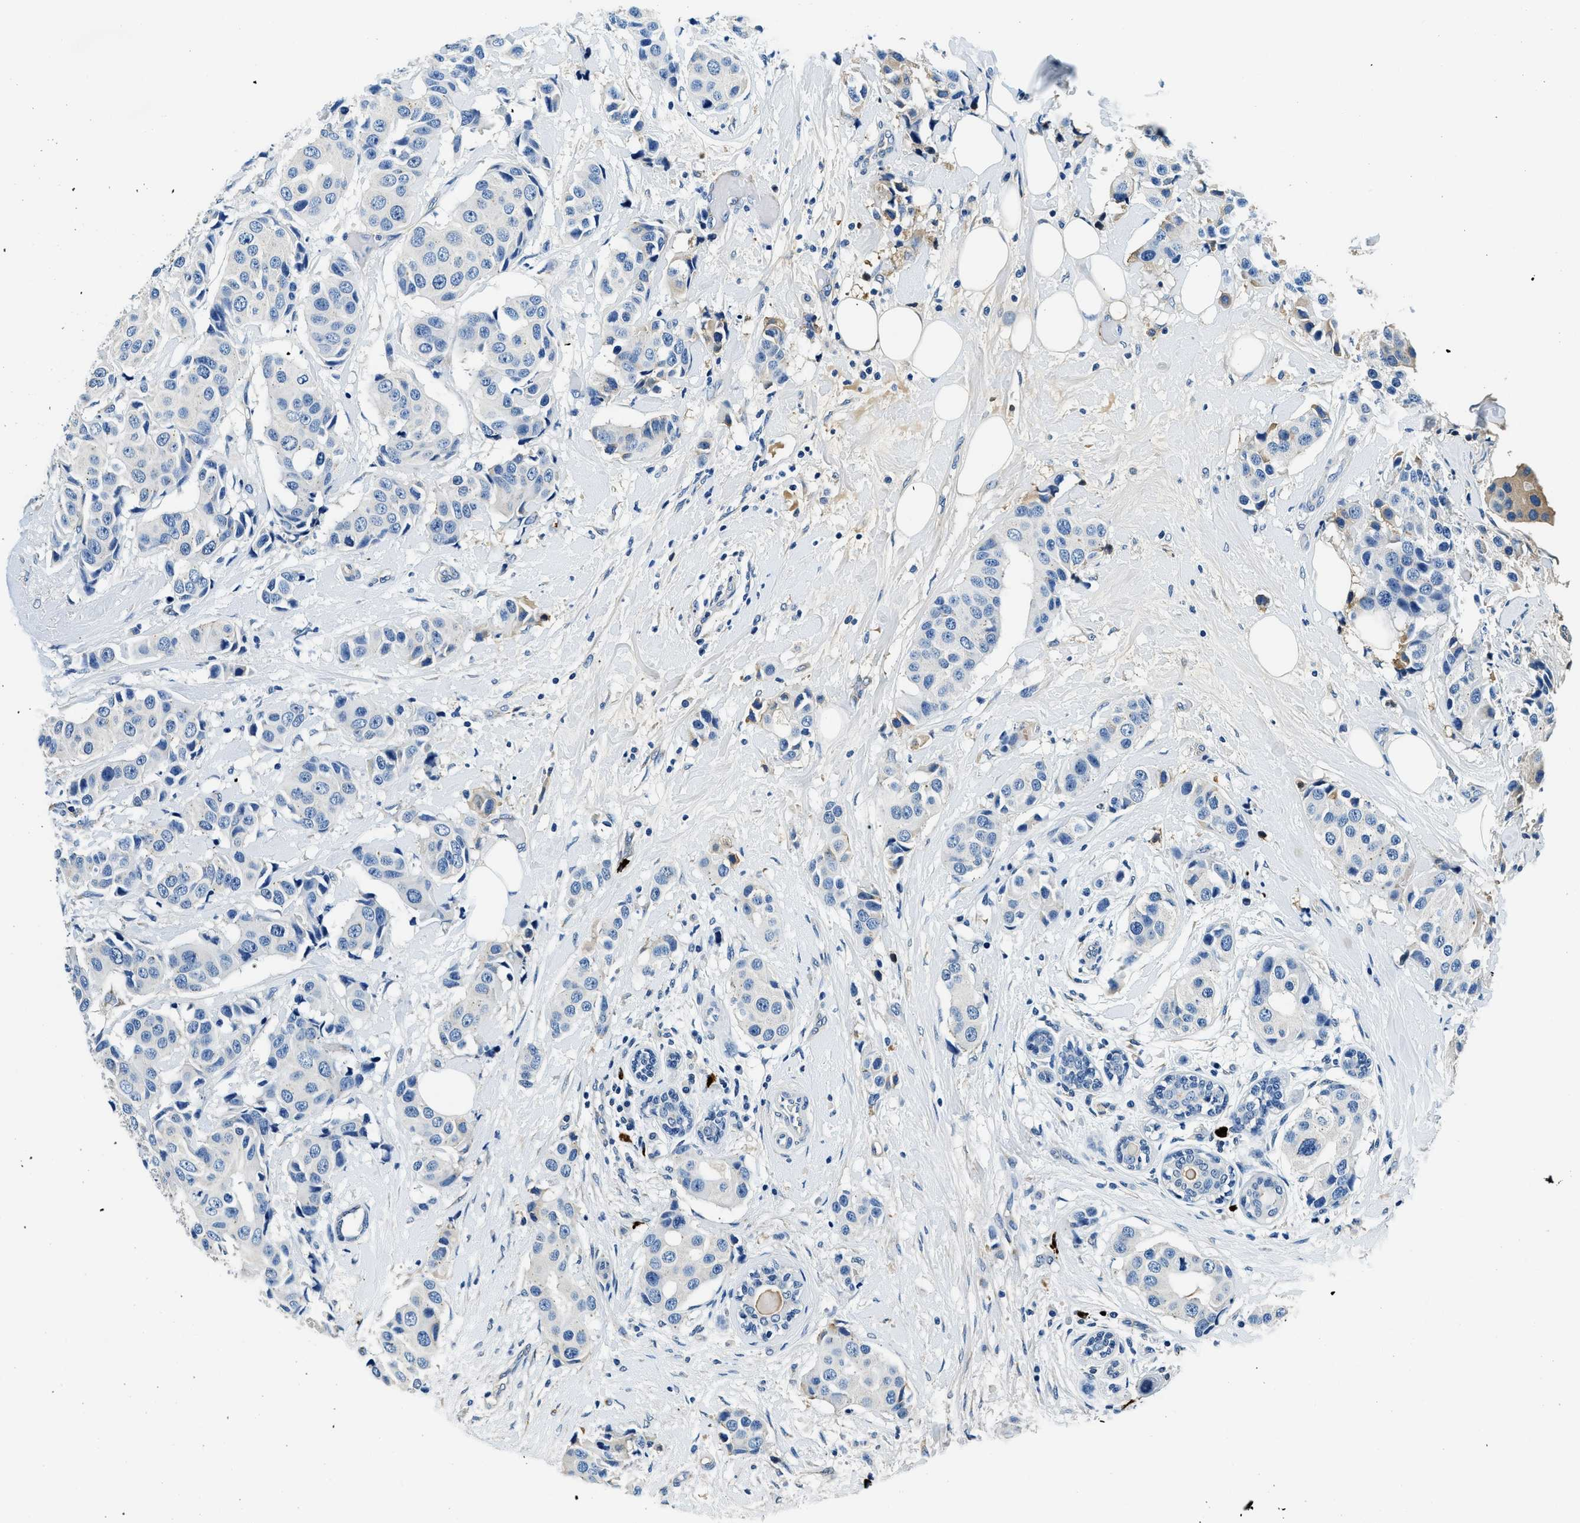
{"staining": {"intensity": "negative", "quantity": "none", "location": "none"}, "tissue": "breast cancer", "cell_type": "Tumor cells", "image_type": "cancer", "snomed": [{"axis": "morphology", "description": "Normal tissue, NOS"}, {"axis": "morphology", "description": "Duct carcinoma"}, {"axis": "topography", "description": "Breast"}], "caption": "High power microscopy photomicrograph of an IHC photomicrograph of intraductal carcinoma (breast), revealing no significant expression in tumor cells.", "gene": "TMEM186", "patient": {"sex": "female", "age": 39}}